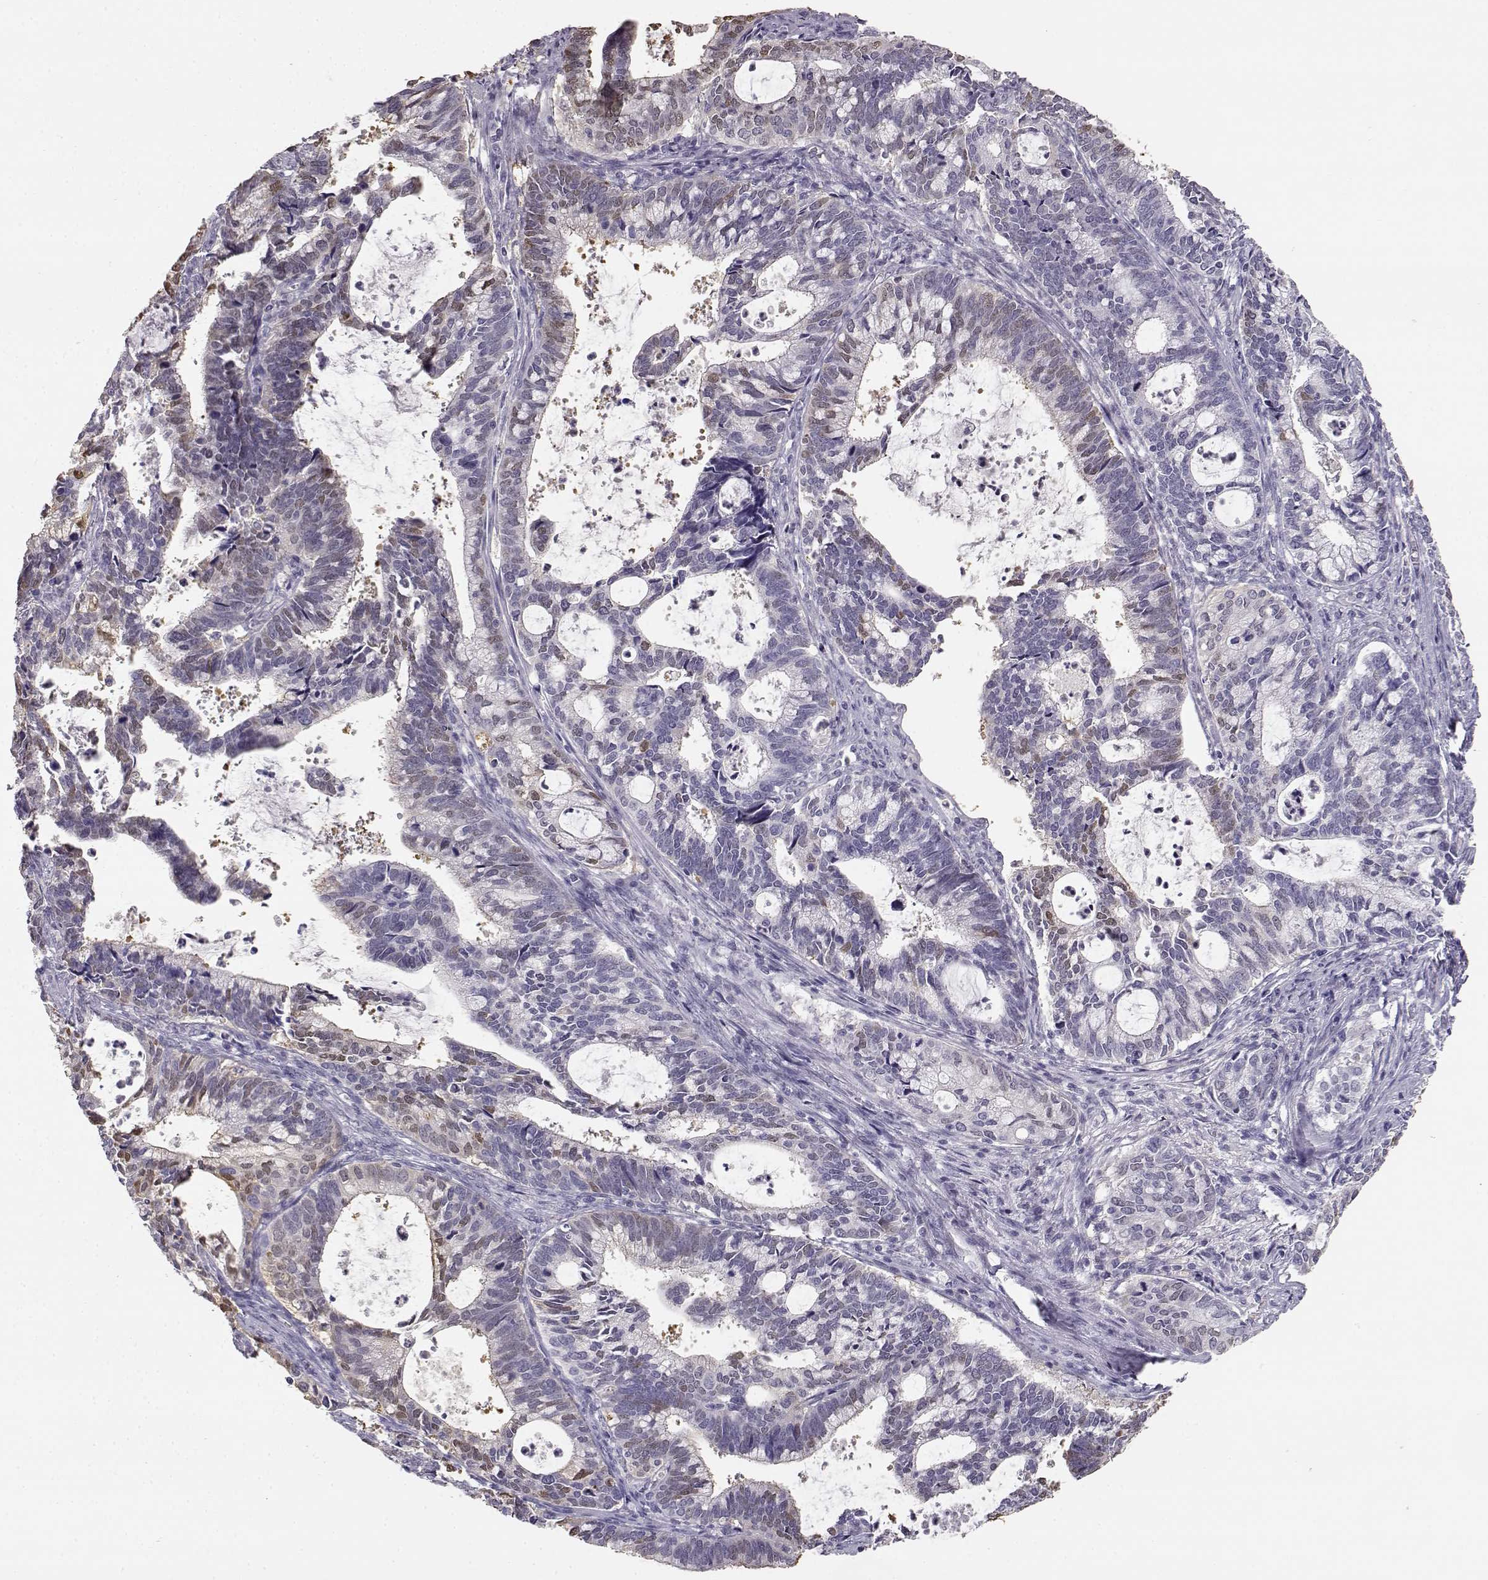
{"staining": {"intensity": "negative", "quantity": "none", "location": "none"}, "tissue": "cervical cancer", "cell_type": "Tumor cells", "image_type": "cancer", "snomed": [{"axis": "morphology", "description": "Adenocarcinoma, NOS"}, {"axis": "topography", "description": "Cervix"}], "caption": "Immunohistochemical staining of cervical cancer demonstrates no significant staining in tumor cells. The staining was performed using DAB to visualize the protein expression in brown, while the nuclei were stained in blue with hematoxylin (Magnification: 20x).", "gene": "MYCBPAP", "patient": {"sex": "female", "age": 42}}